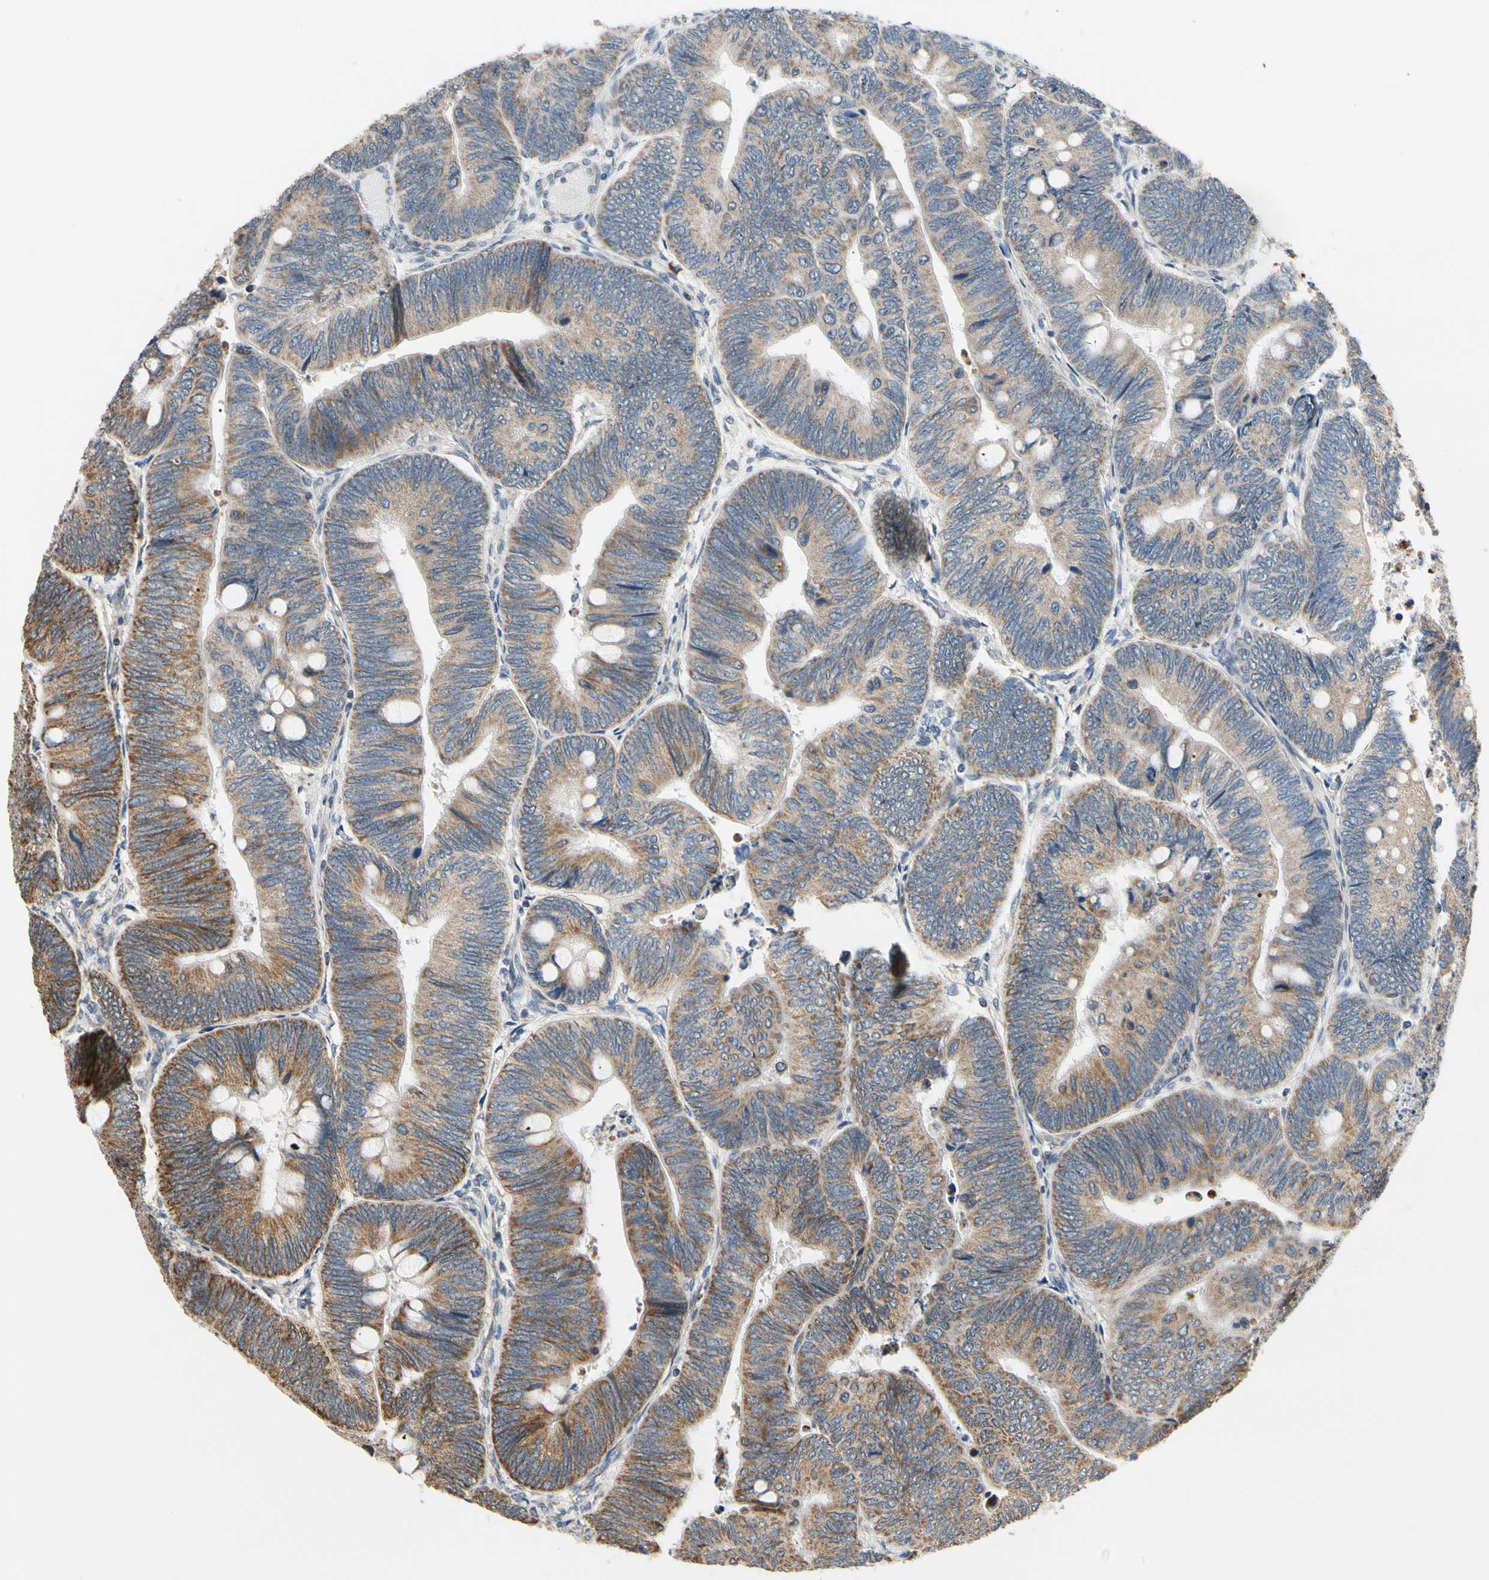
{"staining": {"intensity": "moderate", "quantity": ">75%", "location": "cytoplasmic/membranous"}, "tissue": "colorectal cancer", "cell_type": "Tumor cells", "image_type": "cancer", "snomed": [{"axis": "morphology", "description": "Normal tissue, NOS"}, {"axis": "morphology", "description": "Adenocarcinoma, NOS"}, {"axis": "topography", "description": "Rectum"}, {"axis": "topography", "description": "Peripheral nerve tissue"}], "caption": "Moderate cytoplasmic/membranous protein staining is present in about >75% of tumor cells in colorectal cancer (adenocarcinoma).", "gene": "KHDC4", "patient": {"sex": "male", "age": 92}}